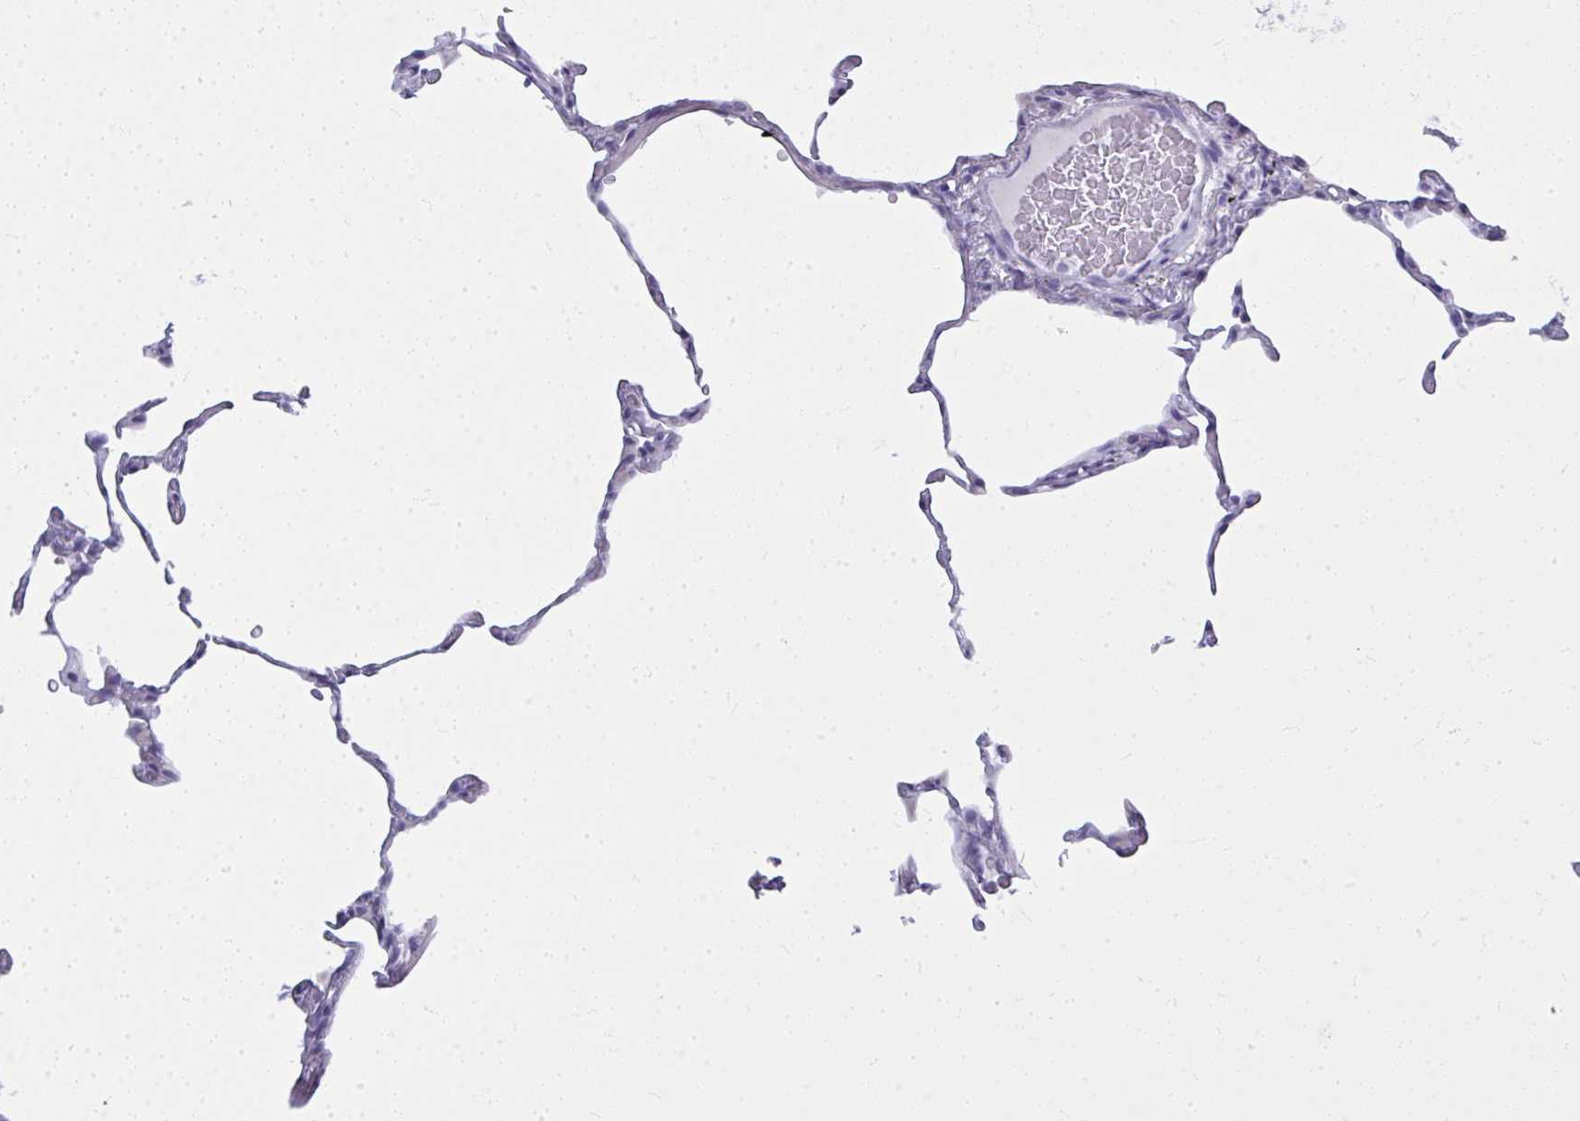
{"staining": {"intensity": "negative", "quantity": "none", "location": "none"}, "tissue": "lung", "cell_type": "Alveolar cells", "image_type": "normal", "snomed": [{"axis": "morphology", "description": "Normal tissue, NOS"}, {"axis": "topography", "description": "Lung"}], "caption": "Human lung stained for a protein using IHC shows no expression in alveolar cells.", "gene": "QDPR", "patient": {"sex": "female", "age": 57}}